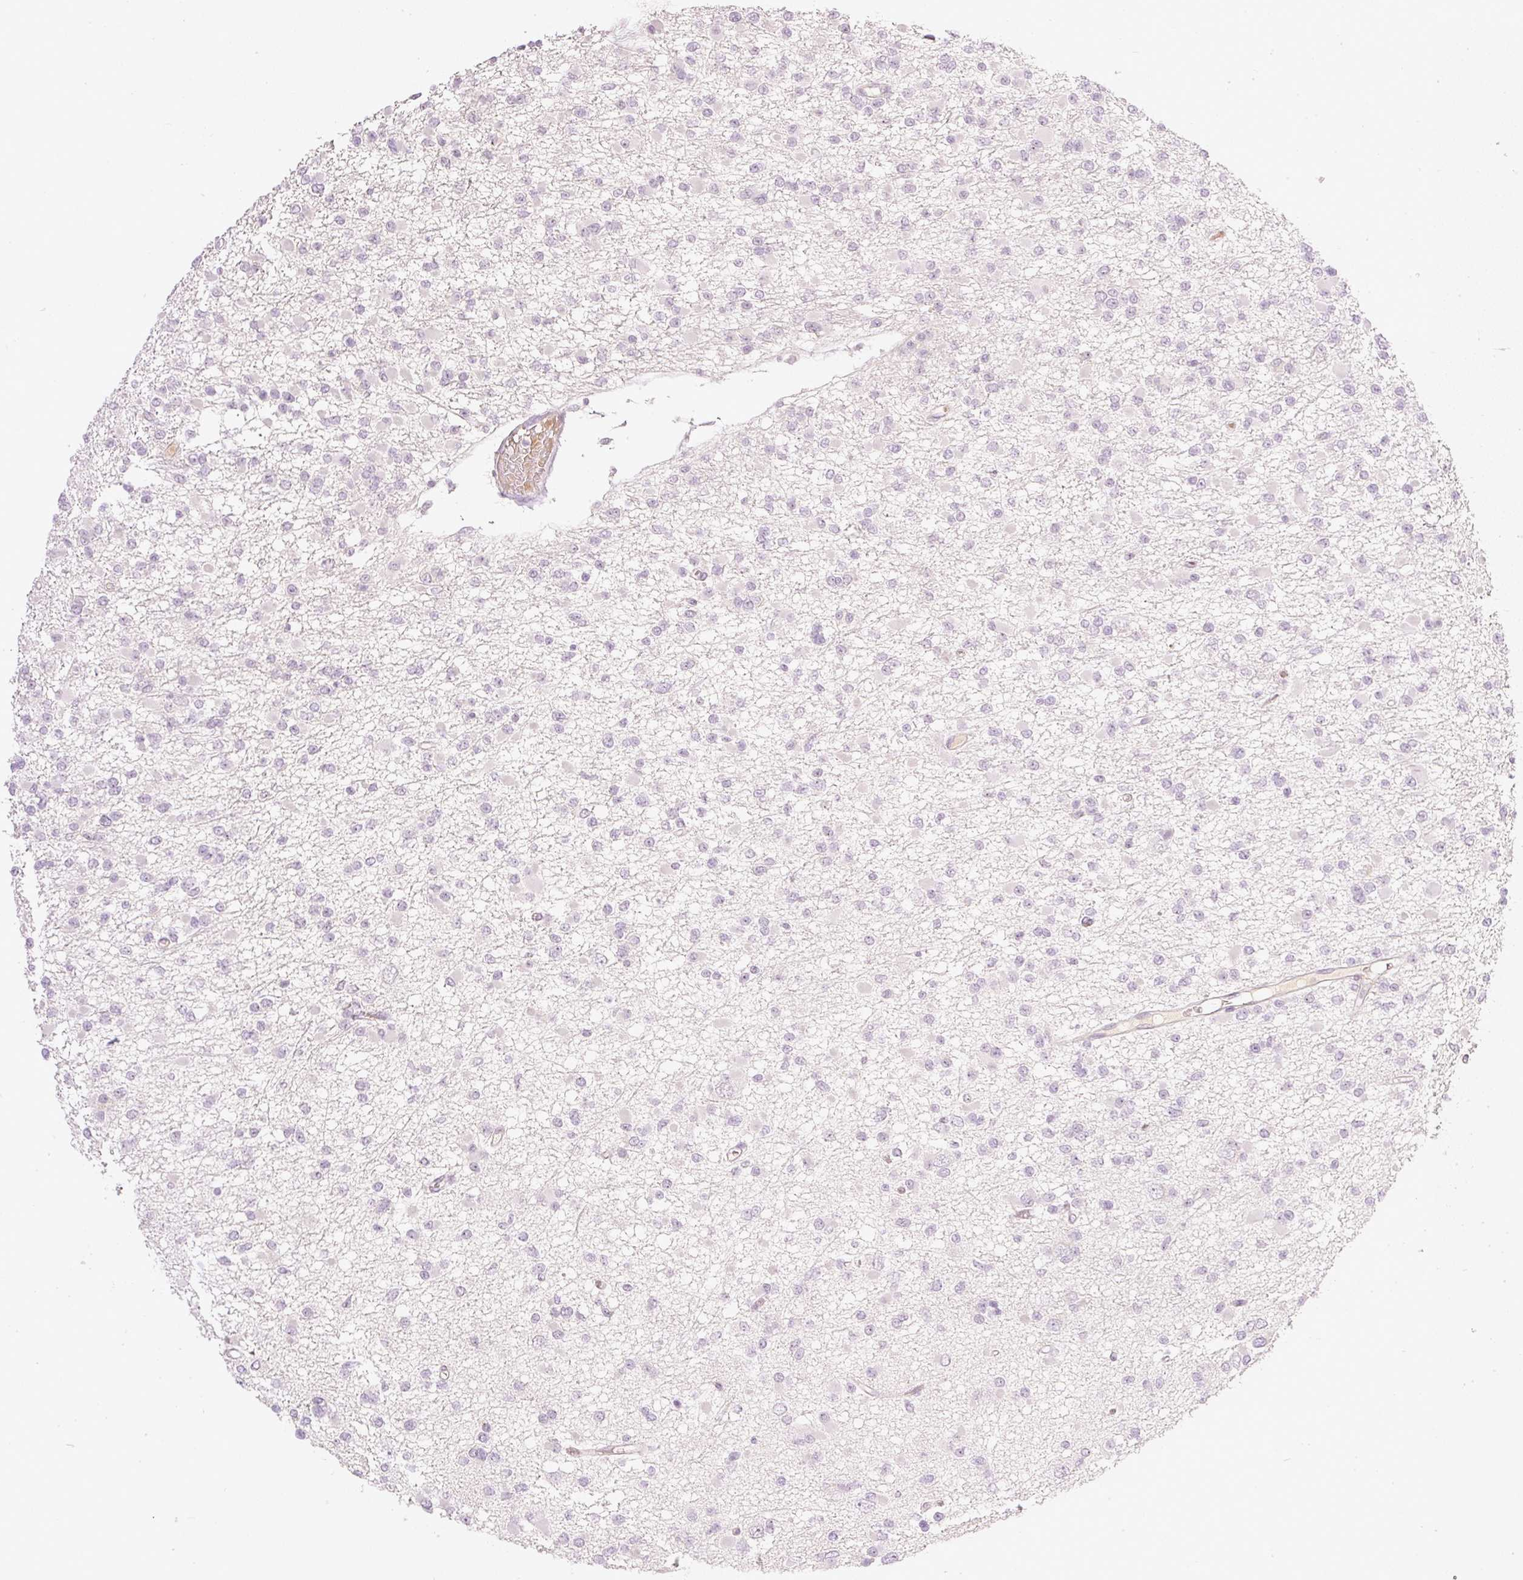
{"staining": {"intensity": "negative", "quantity": "none", "location": "none"}, "tissue": "glioma", "cell_type": "Tumor cells", "image_type": "cancer", "snomed": [{"axis": "morphology", "description": "Glioma, malignant, Low grade"}, {"axis": "topography", "description": "Brain"}], "caption": "Protein analysis of malignant low-grade glioma shows no significant expression in tumor cells. (Brightfield microscopy of DAB (3,3'-diaminobenzidine) IHC at high magnification).", "gene": "AAR2", "patient": {"sex": "female", "age": 22}}